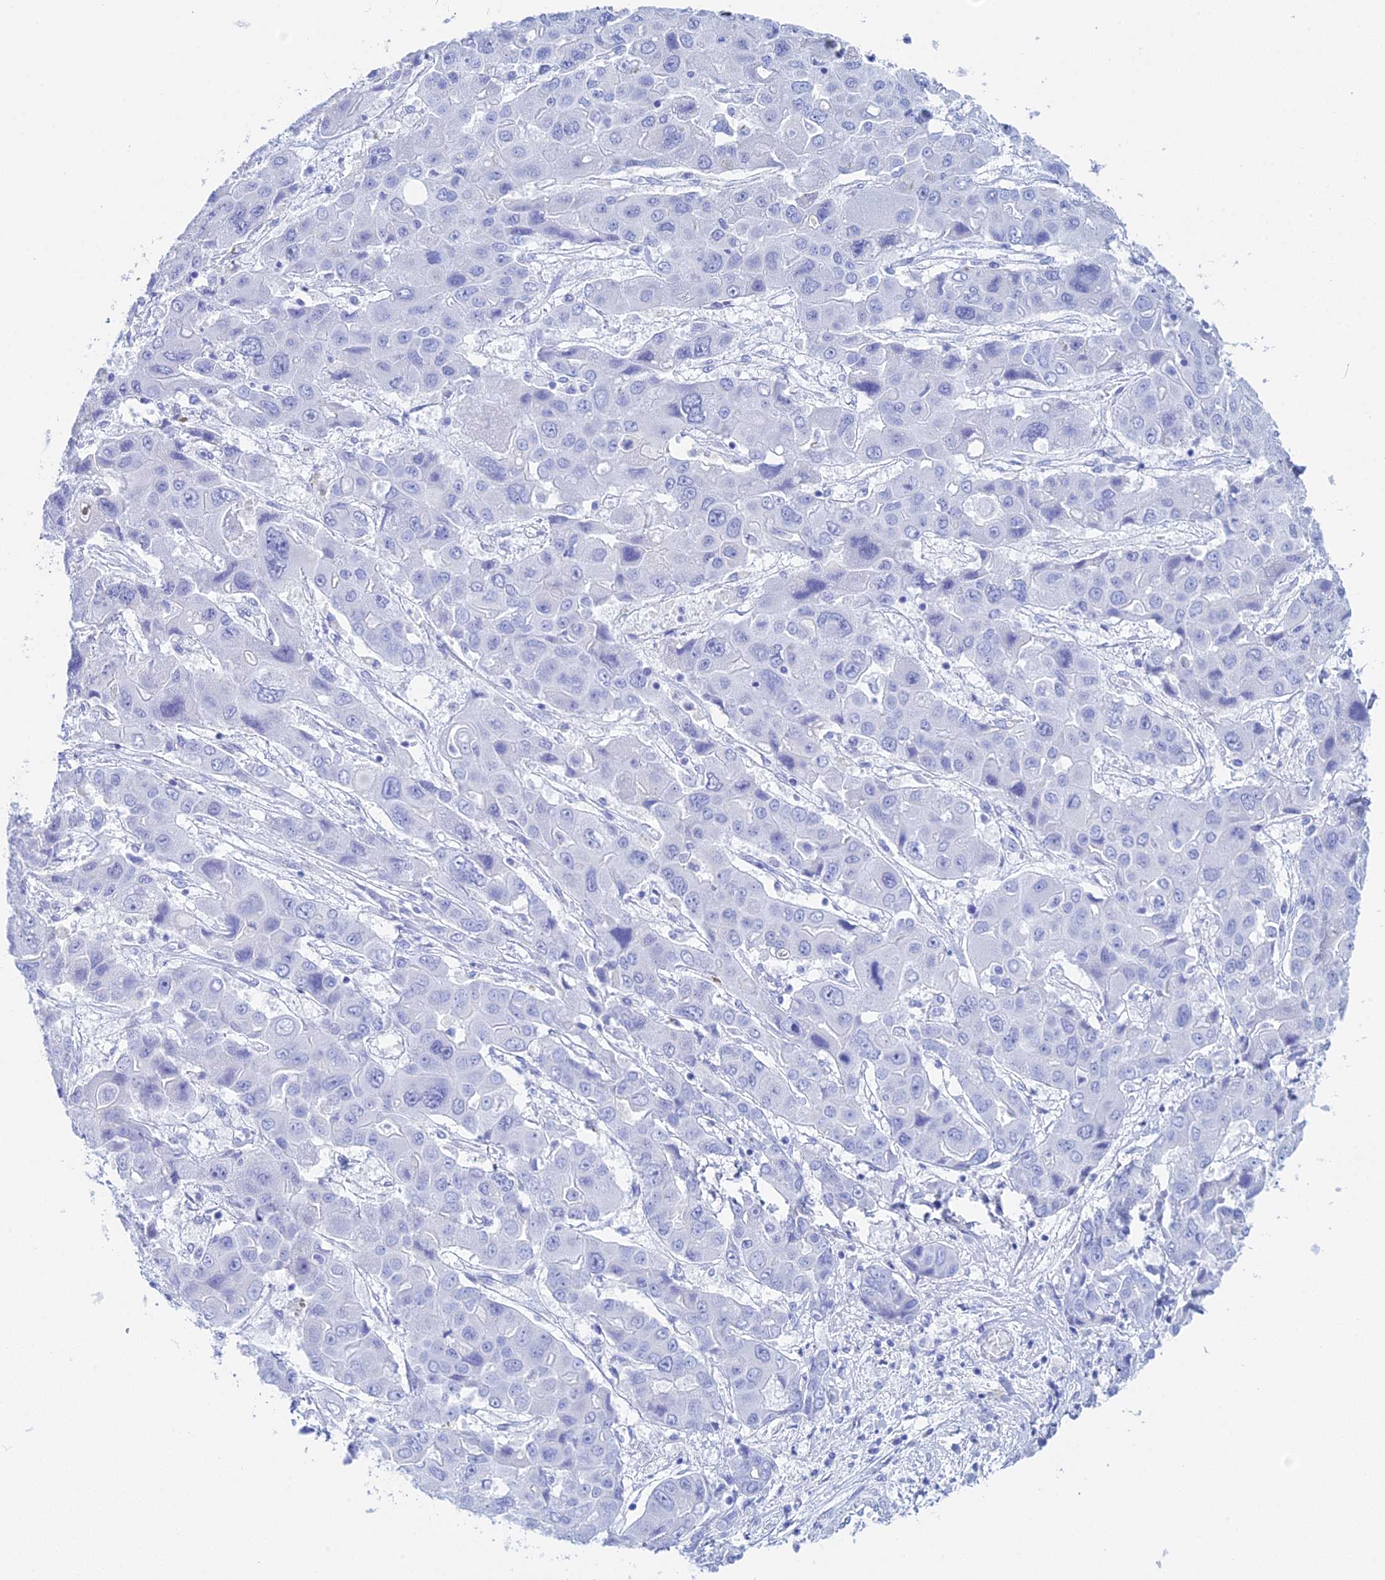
{"staining": {"intensity": "negative", "quantity": "none", "location": "none"}, "tissue": "liver cancer", "cell_type": "Tumor cells", "image_type": "cancer", "snomed": [{"axis": "morphology", "description": "Cholangiocarcinoma"}, {"axis": "topography", "description": "Liver"}], "caption": "This histopathology image is of cholangiocarcinoma (liver) stained with IHC to label a protein in brown with the nuclei are counter-stained blue. There is no expression in tumor cells.", "gene": "TEX101", "patient": {"sex": "male", "age": 67}}